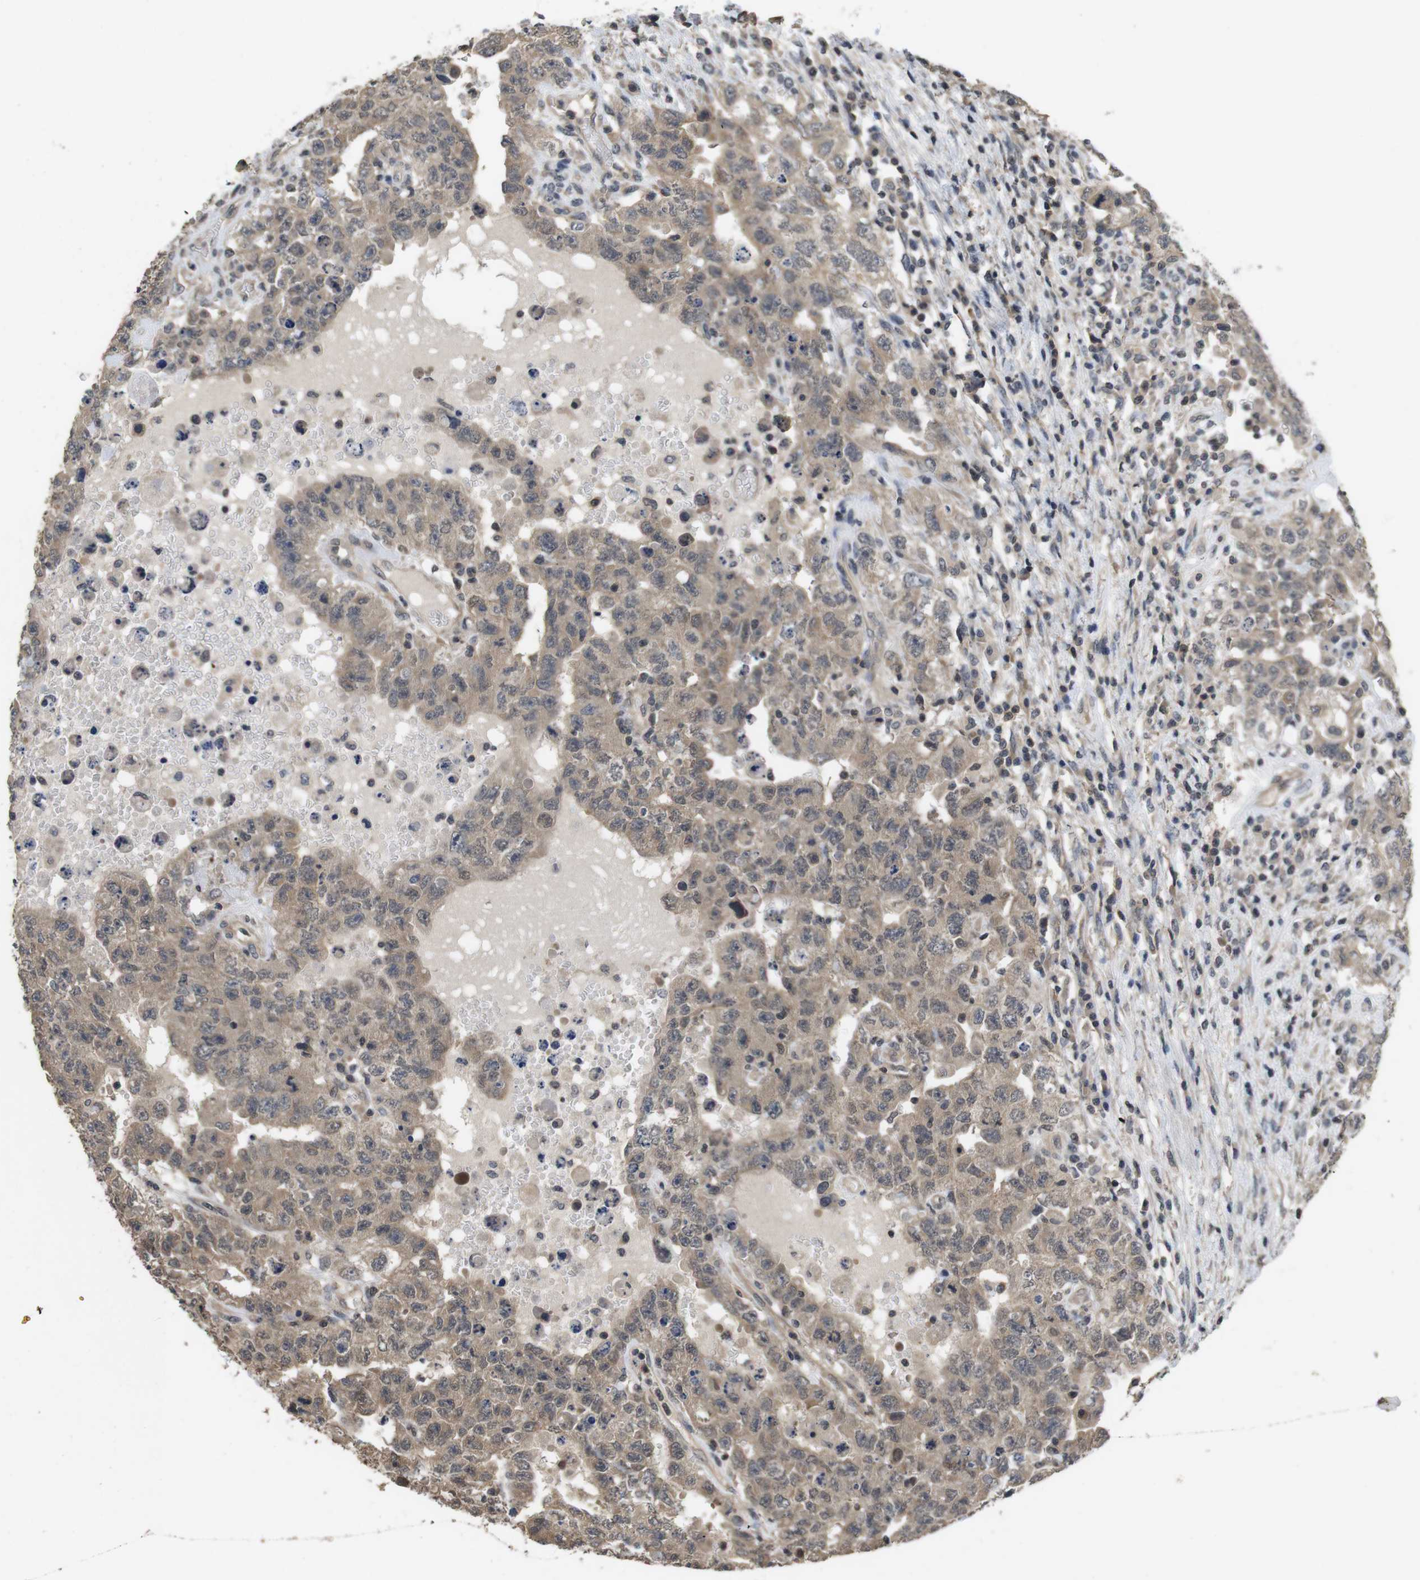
{"staining": {"intensity": "weak", "quantity": ">75%", "location": "cytoplasmic/membranous"}, "tissue": "testis cancer", "cell_type": "Tumor cells", "image_type": "cancer", "snomed": [{"axis": "morphology", "description": "Carcinoma, Embryonal, NOS"}, {"axis": "topography", "description": "Testis"}], "caption": "Immunohistochemistry photomicrograph of human testis cancer stained for a protein (brown), which shows low levels of weak cytoplasmic/membranous positivity in approximately >75% of tumor cells.", "gene": "FADD", "patient": {"sex": "male", "age": 26}}